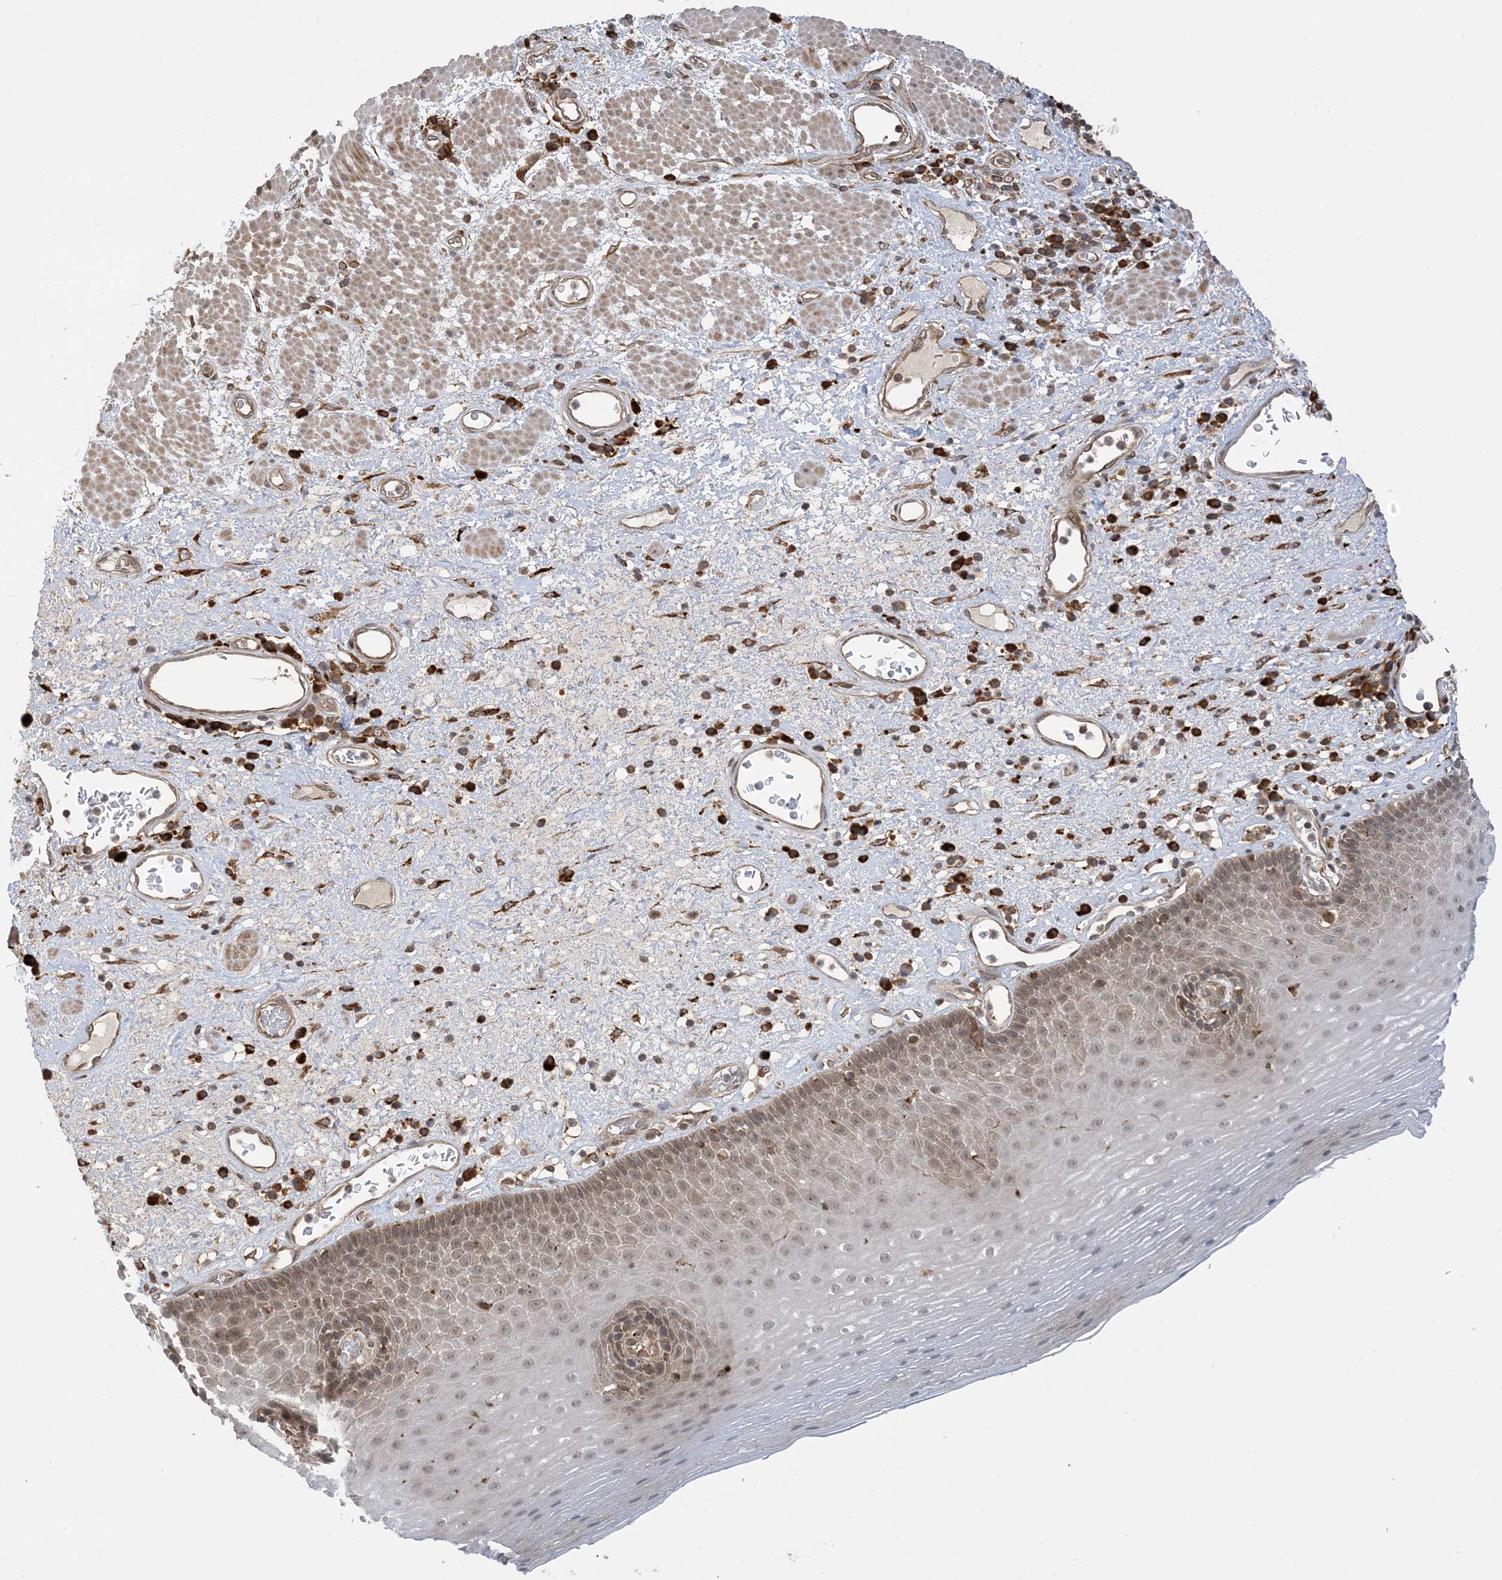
{"staining": {"intensity": "moderate", "quantity": "25%-75%", "location": "cytoplasmic/membranous,nuclear"}, "tissue": "esophagus", "cell_type": "Squamous epithelial cells", "image_type": "normal", "snomed": [{"axis": "morphology", "description": "Normal tissue, NOS"}, {"axis": "morphology", "description": "Adenocarcinoma, NOS"}, {"axis": "topography", "description": "Esophagus"}], "caption": "High-power microscopy captured an immunohistochemistry (IHC) photomicrograph of normal esophagus, revealing moderate cytoplasmic/membranous,nuclear staining in approximately 25%-75% of squamous epithelial cells. Immunohistochemistry stains the protein in brown and the nuclei are stained blue.", "gene": "METTL21A", "patient": {"sex": "male", "age": 62}}